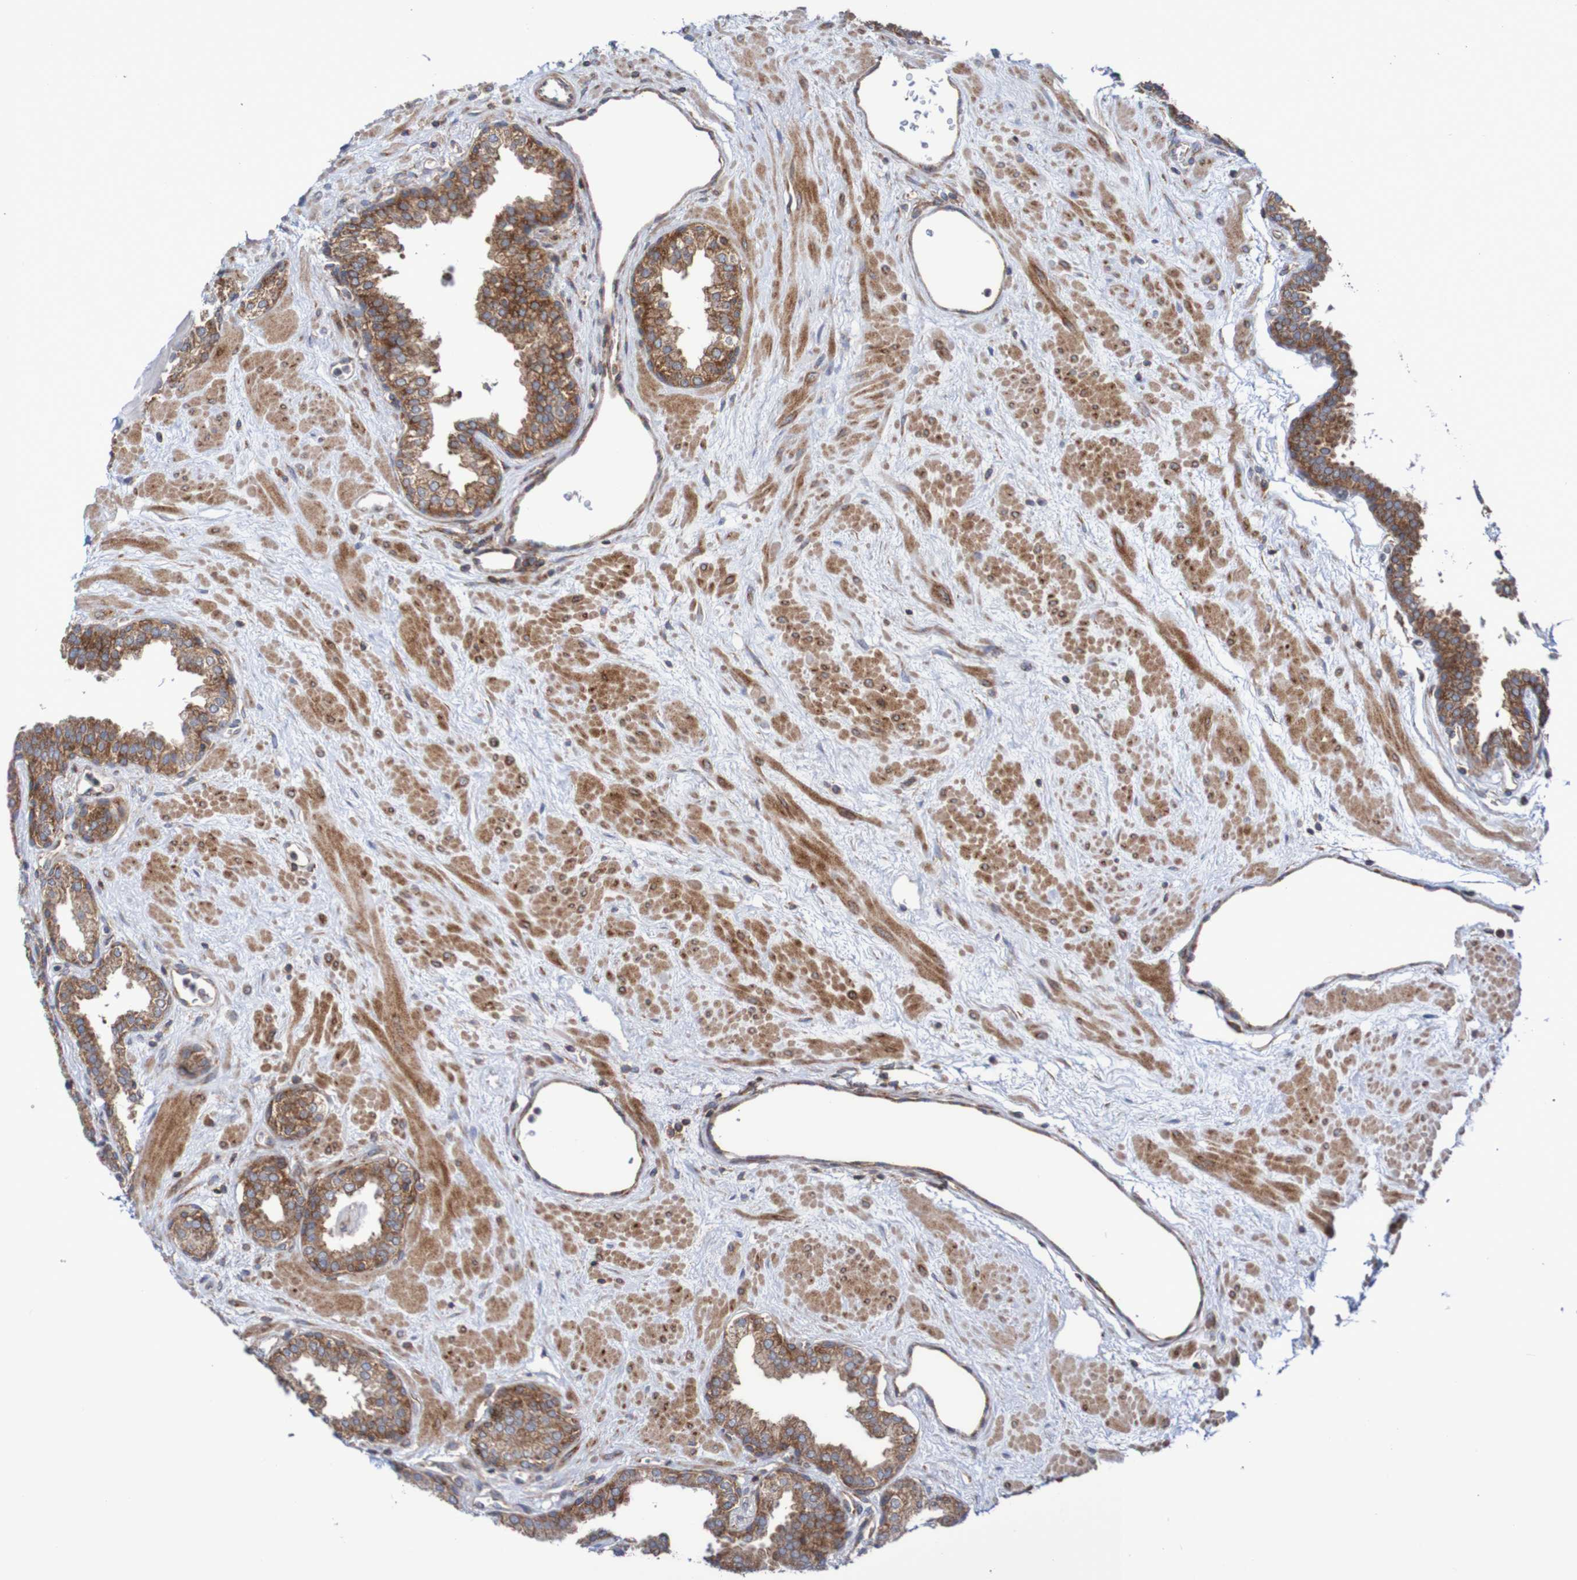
{"staining": {"intensity": "moderate", "quantity": ">75%", "location": "cytoplasmic/membranous"}, "tissue": "prostate", "cell_type": "Glandular cells", "image_type": "normal", "snomed": [{"axis": "morphology", "description": "Normal tissue, NOS"}, {"axis": "topography", "description": "Prostate"}], "caption": "Brown immunohistochemical staining in unremarkable human prostate demonstrates moderate cytoplasmic/membranous positivity in approximately >75% of glandular cells.", "gene": "FXR2", "patient": {"sex": "male", "age": 51}}